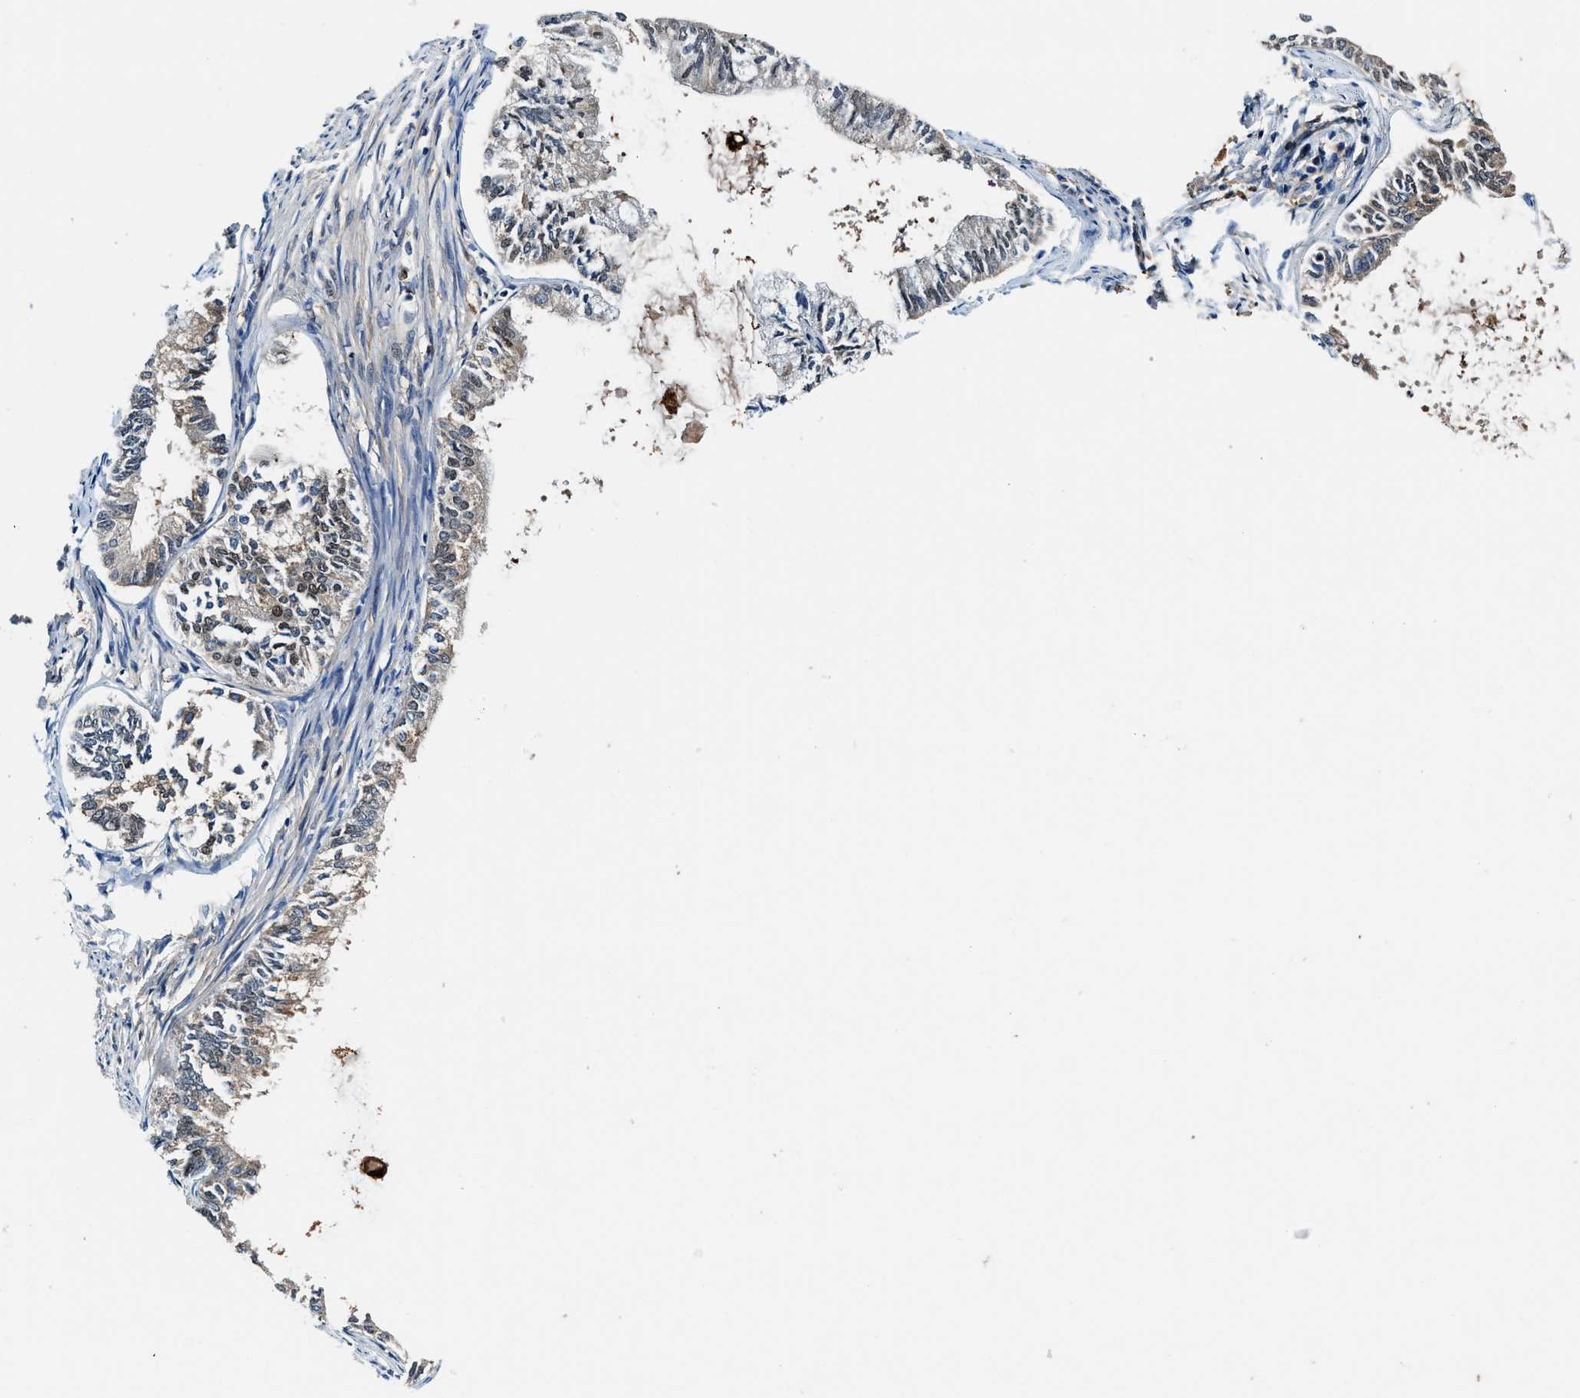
{"staining": {"intensity": "moderate", "quantity": "<25%", "location": "nuclear"}, "tissue": "endometrial cancer", "cell_type": "Tumor cells", "image_type": "cancer", "snomed": [{"axis": "morphology", "description": "Adenocarcinoma, NOS"}, {"axis": "topography", "description": "Endometrium"}], "caption": "High-power microscopy captured an IHC micrograph of adenocarcinoma (endometrial), revealing moderate nuclear expression in about <25% of tumor cells.", "gene": "LTA4H", "patient": {"sex": "female", "age": 86}}